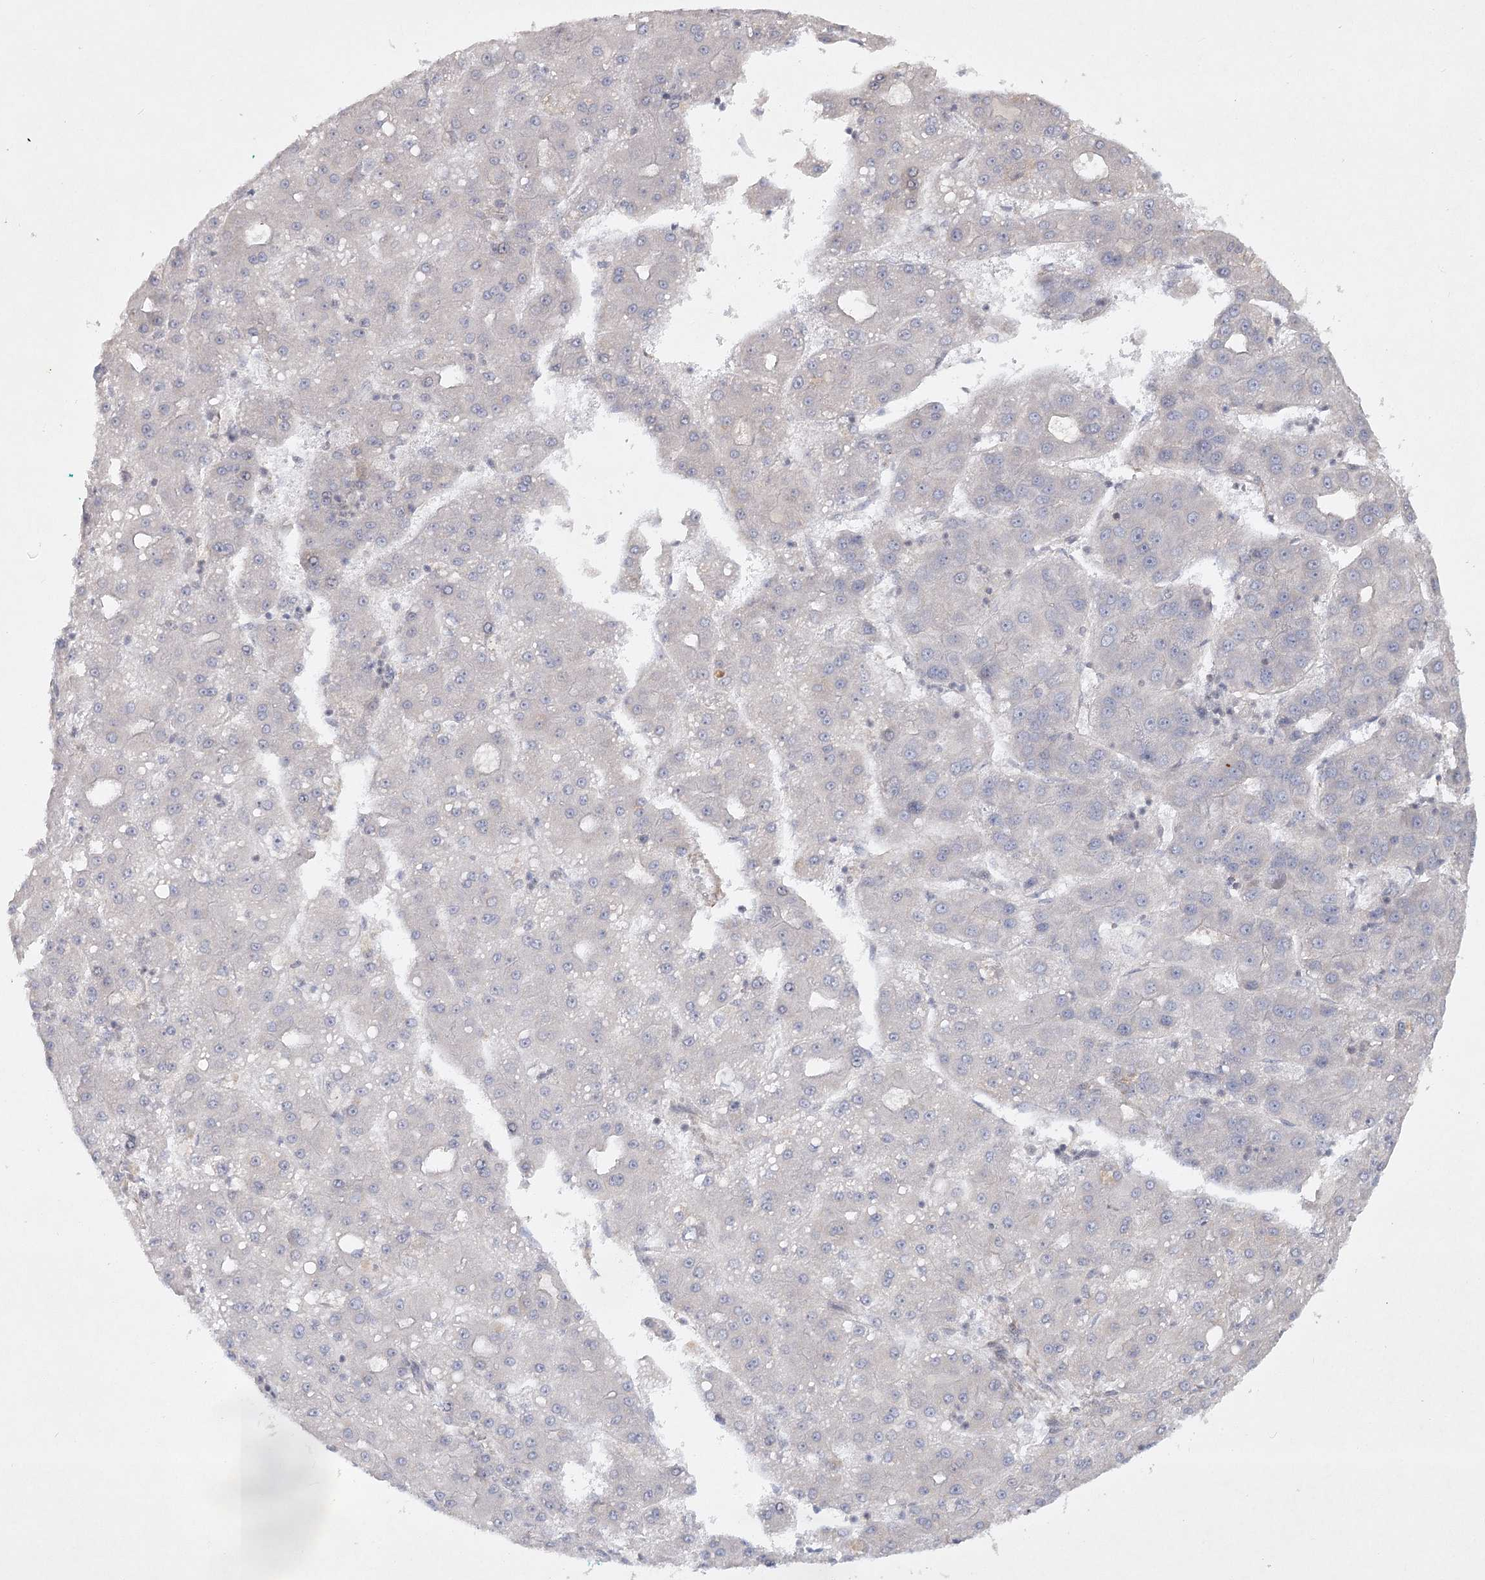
{"staining": {"intensity": "negative", "quantity": "none", "location": "none"}, "tissue": "liver cancer", "cell_type": "Tumor cells", "image_type": "cancer", "snomed": [{"axis": "morphology", "description": "Carcinoma, Hepatocellular, NOS"}, {"axis": "topography", "description": "Liver"}], "caption": "There is no significant positivity in tumor cells of liver cancer (hepatocellular carcinoma).", "gene": "SH2D3A", "patient": {"sex": "male", "age": 65}}